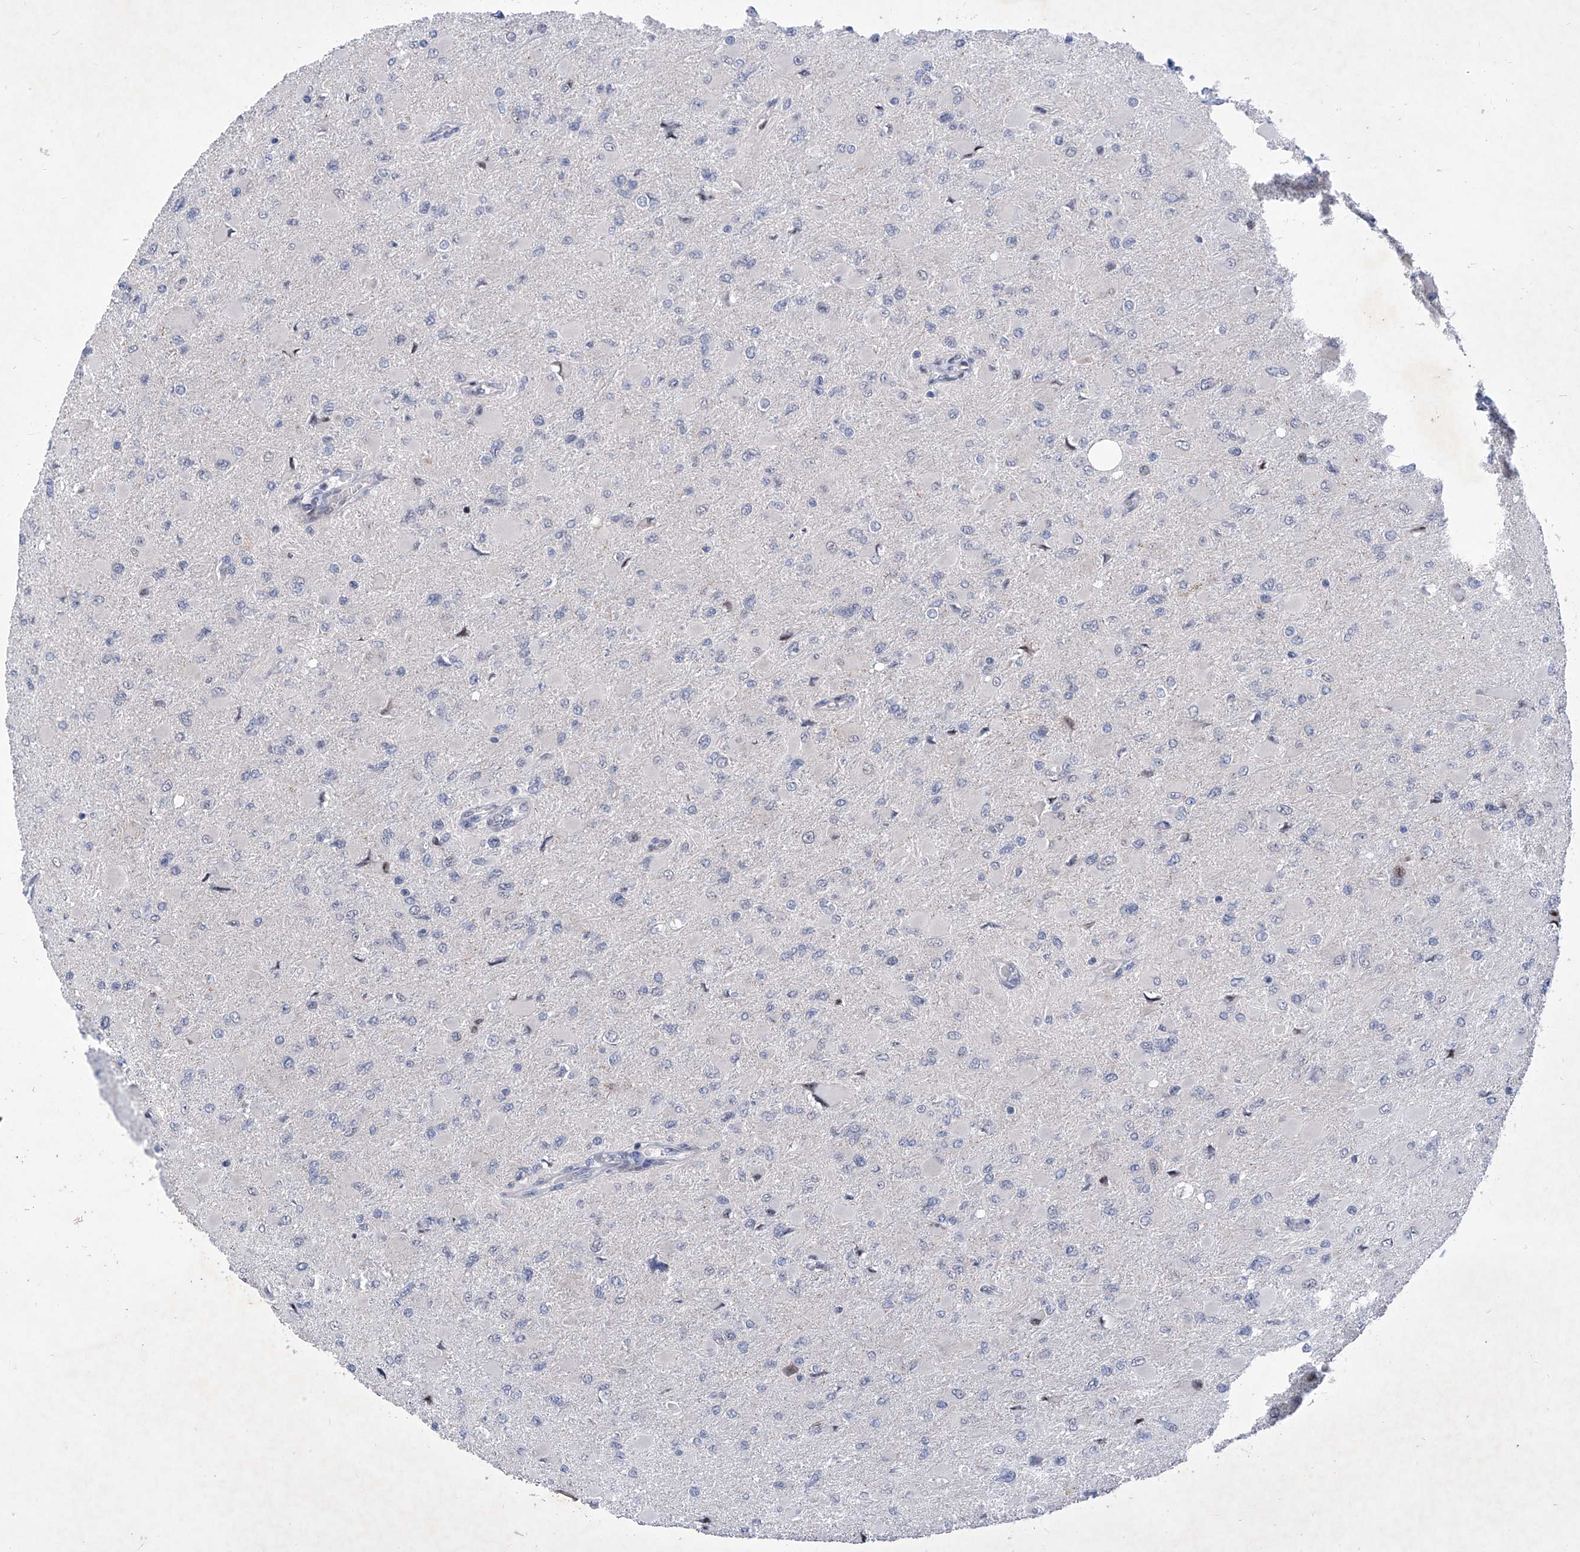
{"staining": {"intensity": "negative", "quantity": "none", "location": "none"}, "tissue": "glioma", "cell_type": "Tumor cells", "image_type": "cancer", "snomed": [{"axis": "morphology", "description": "Glioma, malignant, High grade"}, {"axis": "topography", "description": "Cerebral cortex"}], "caption": "This is an IHC photomicrograph of malignant high-grade glioma. There is no positivity in tumor cells.", "gene": "NUFIP1", "patient": {"sex": "female", "age": 36}}